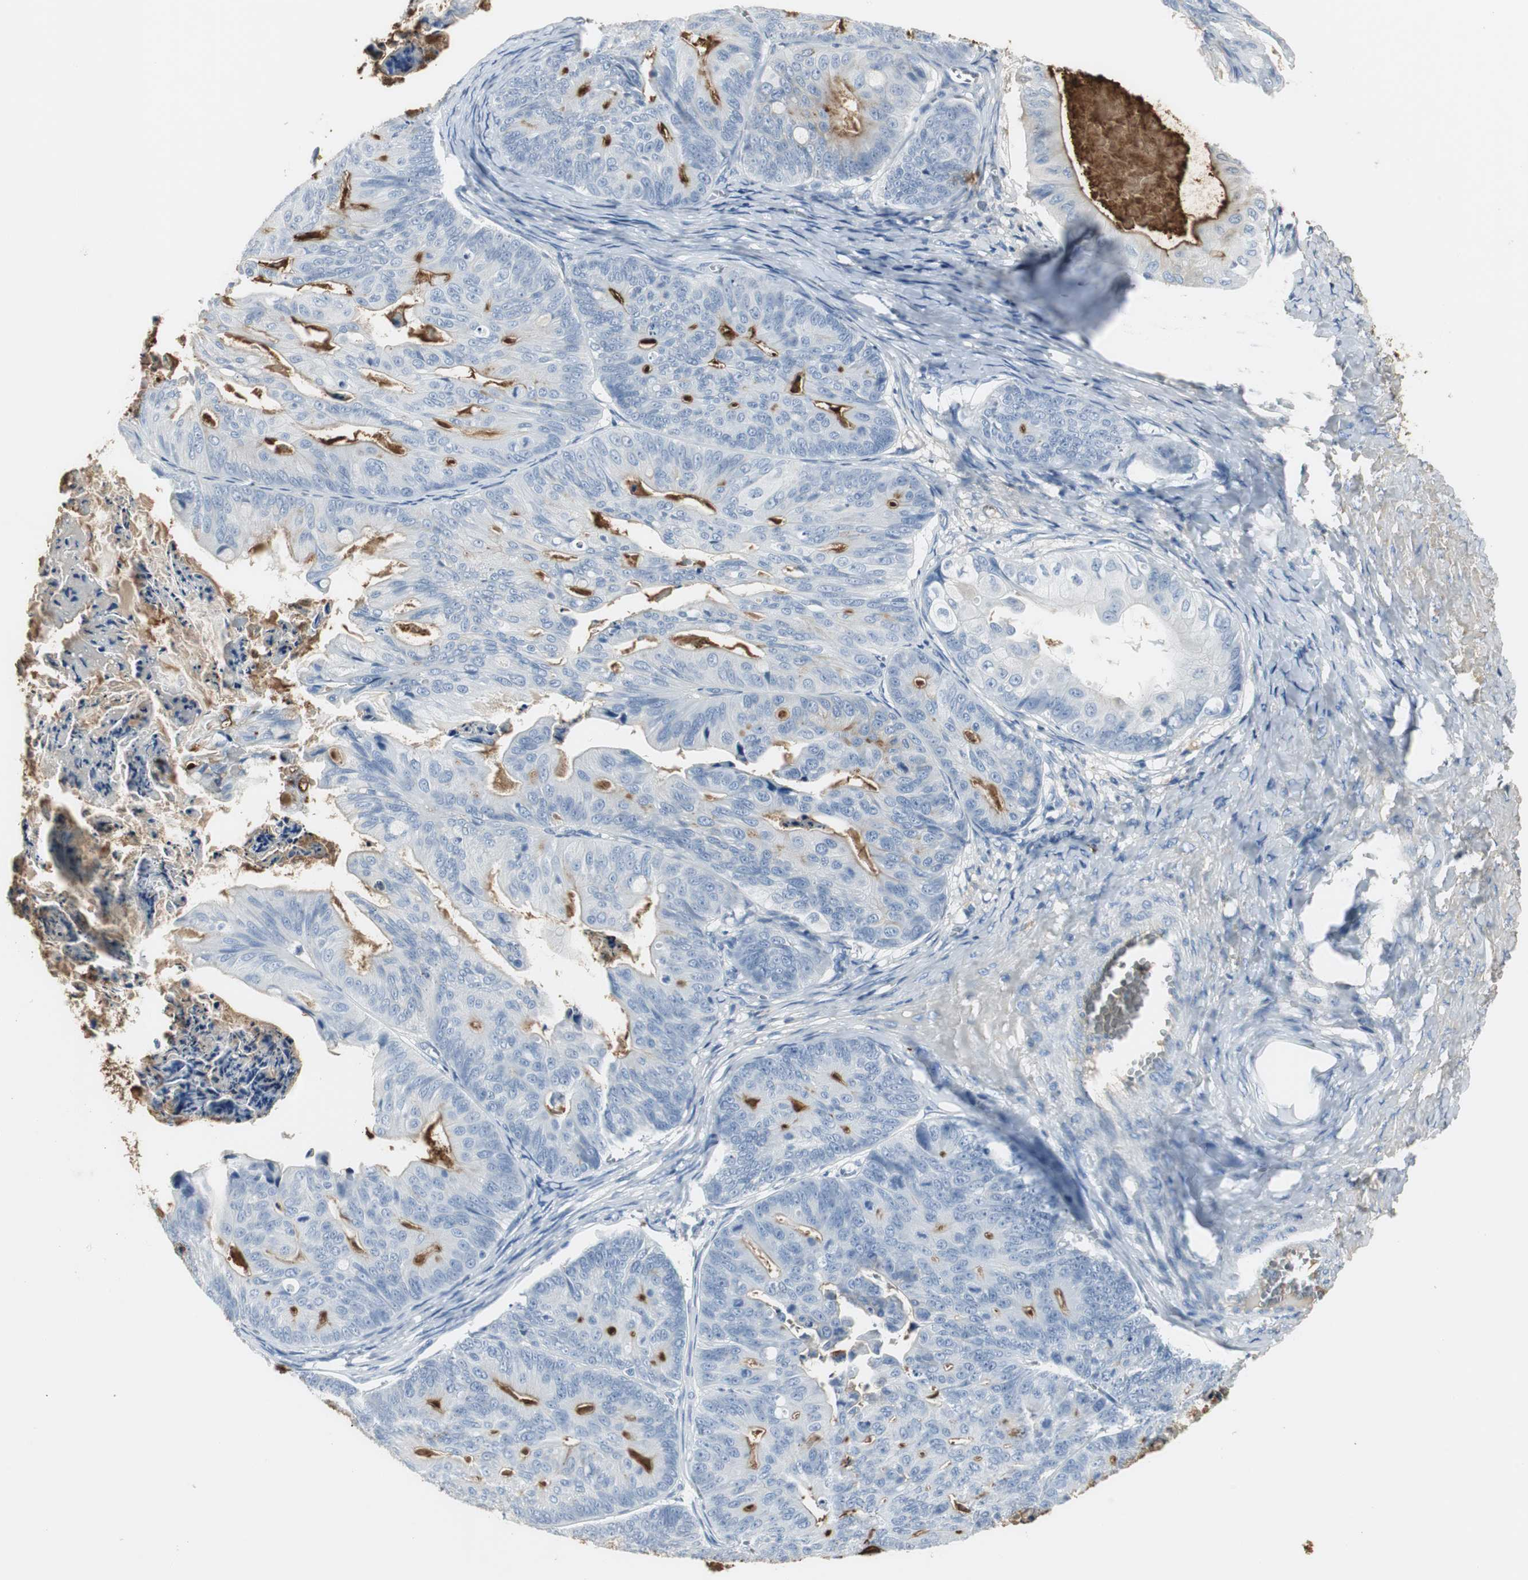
{"staining": {"intensity": "negative", "quantity": "none", "location": "none"}, "tissue": "ovarian cancer", "cell_type": "Tumor cells", "image_type": "cancer", "snomed": [{"axis": "morphology", "description": "Cystadenocarcinoma, mucinous, NOS"}, {"axis": "topography", "description": "Ovary"}], "caption": "DAB (3,3'-diaminobenzidine) immunohistochemical staining of mucinous cystadenocarcinoma (ovarian) displays no significant staining in tumor cells.", "gene": "IGHA1", "patient": {"sex": "female", "age": 36}}